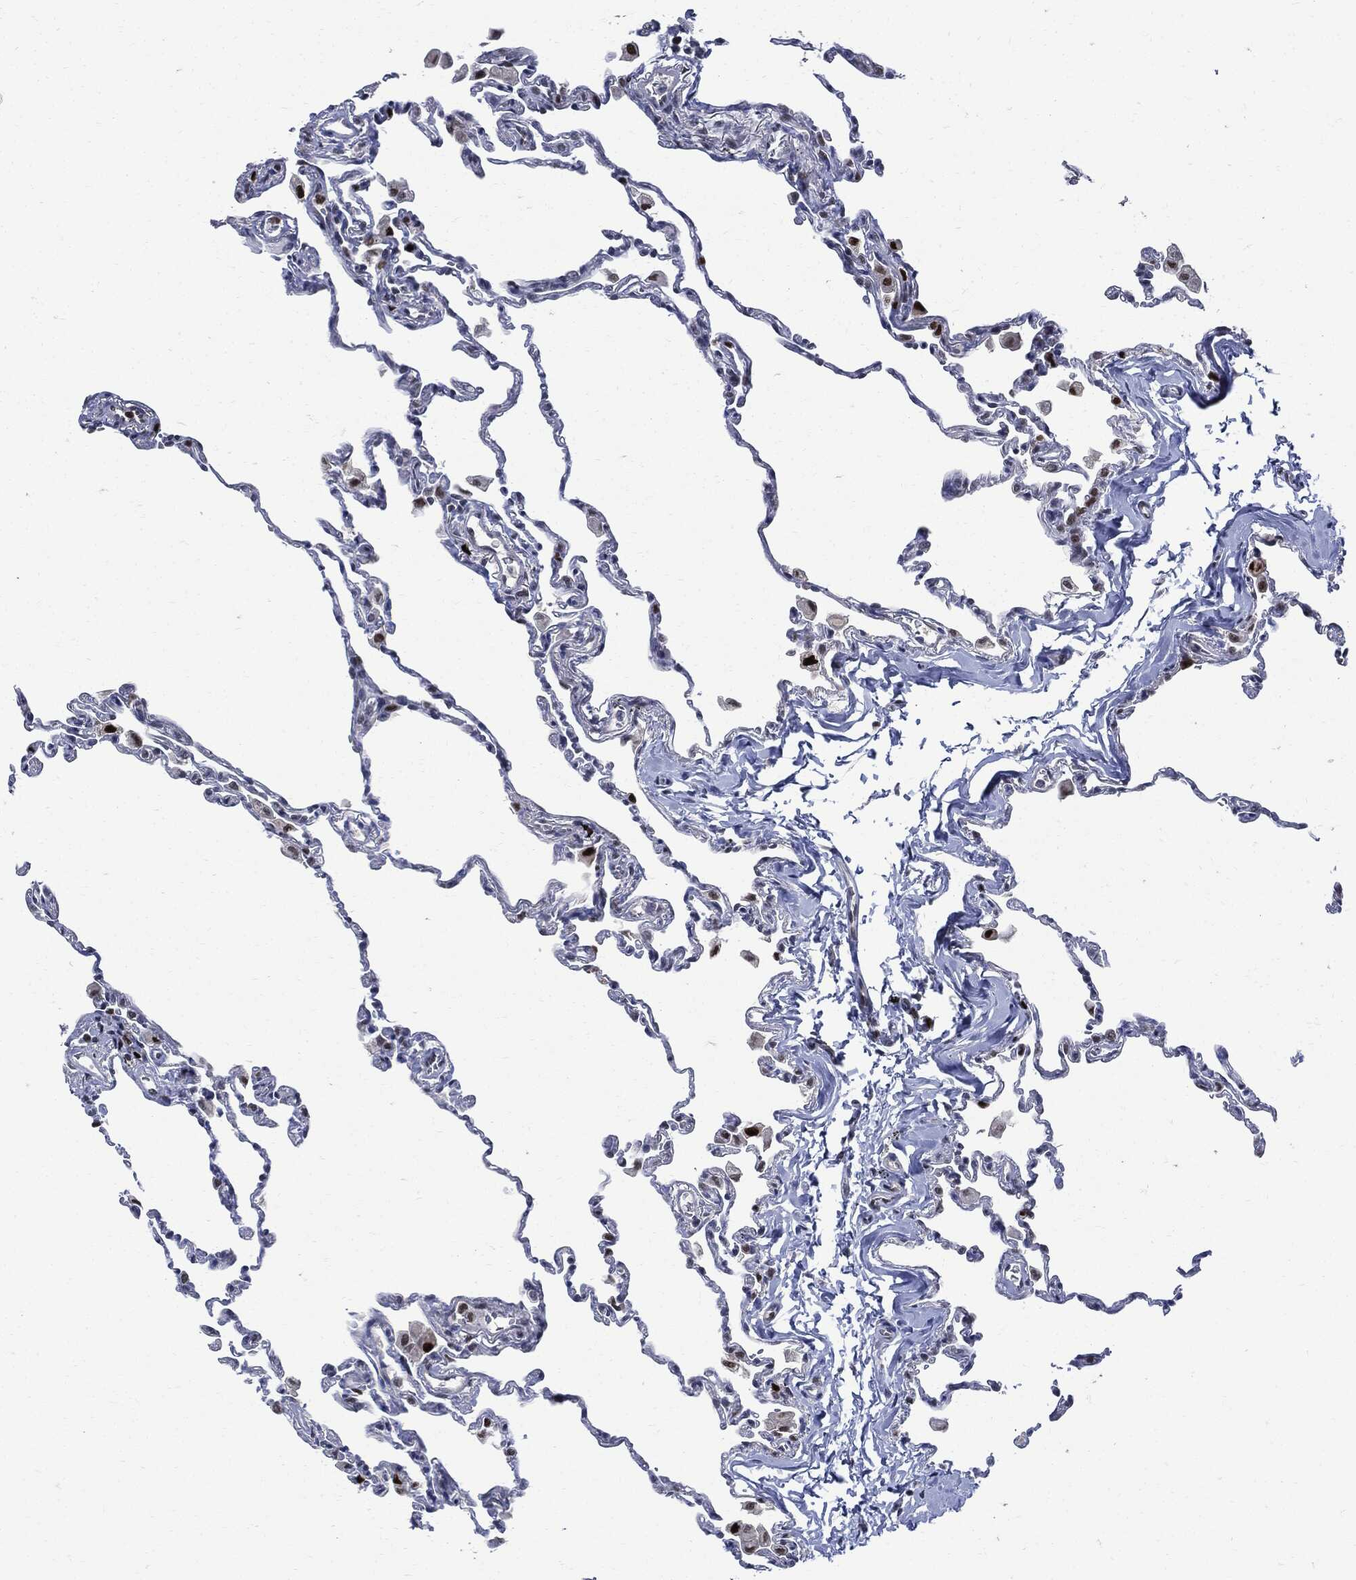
{"staining": {"intensity": "negative", "quantity": "none", "location": "none"}, "tissue": "lung", "cell_type": "Alveolar cells", "image_type": "normal", "snomed": [{"axis": "morphology", "description": "Normal tissue, NOS"}, {"axis": "topography", "description": "Lung"}], "caption": "Immunohistochemistry image of unremarkable lung: lung stained with DAB shows no significant protein expression in alveolar cells.", "gene": "PCNA", "patient": {"sex": "female", "age": 57}}